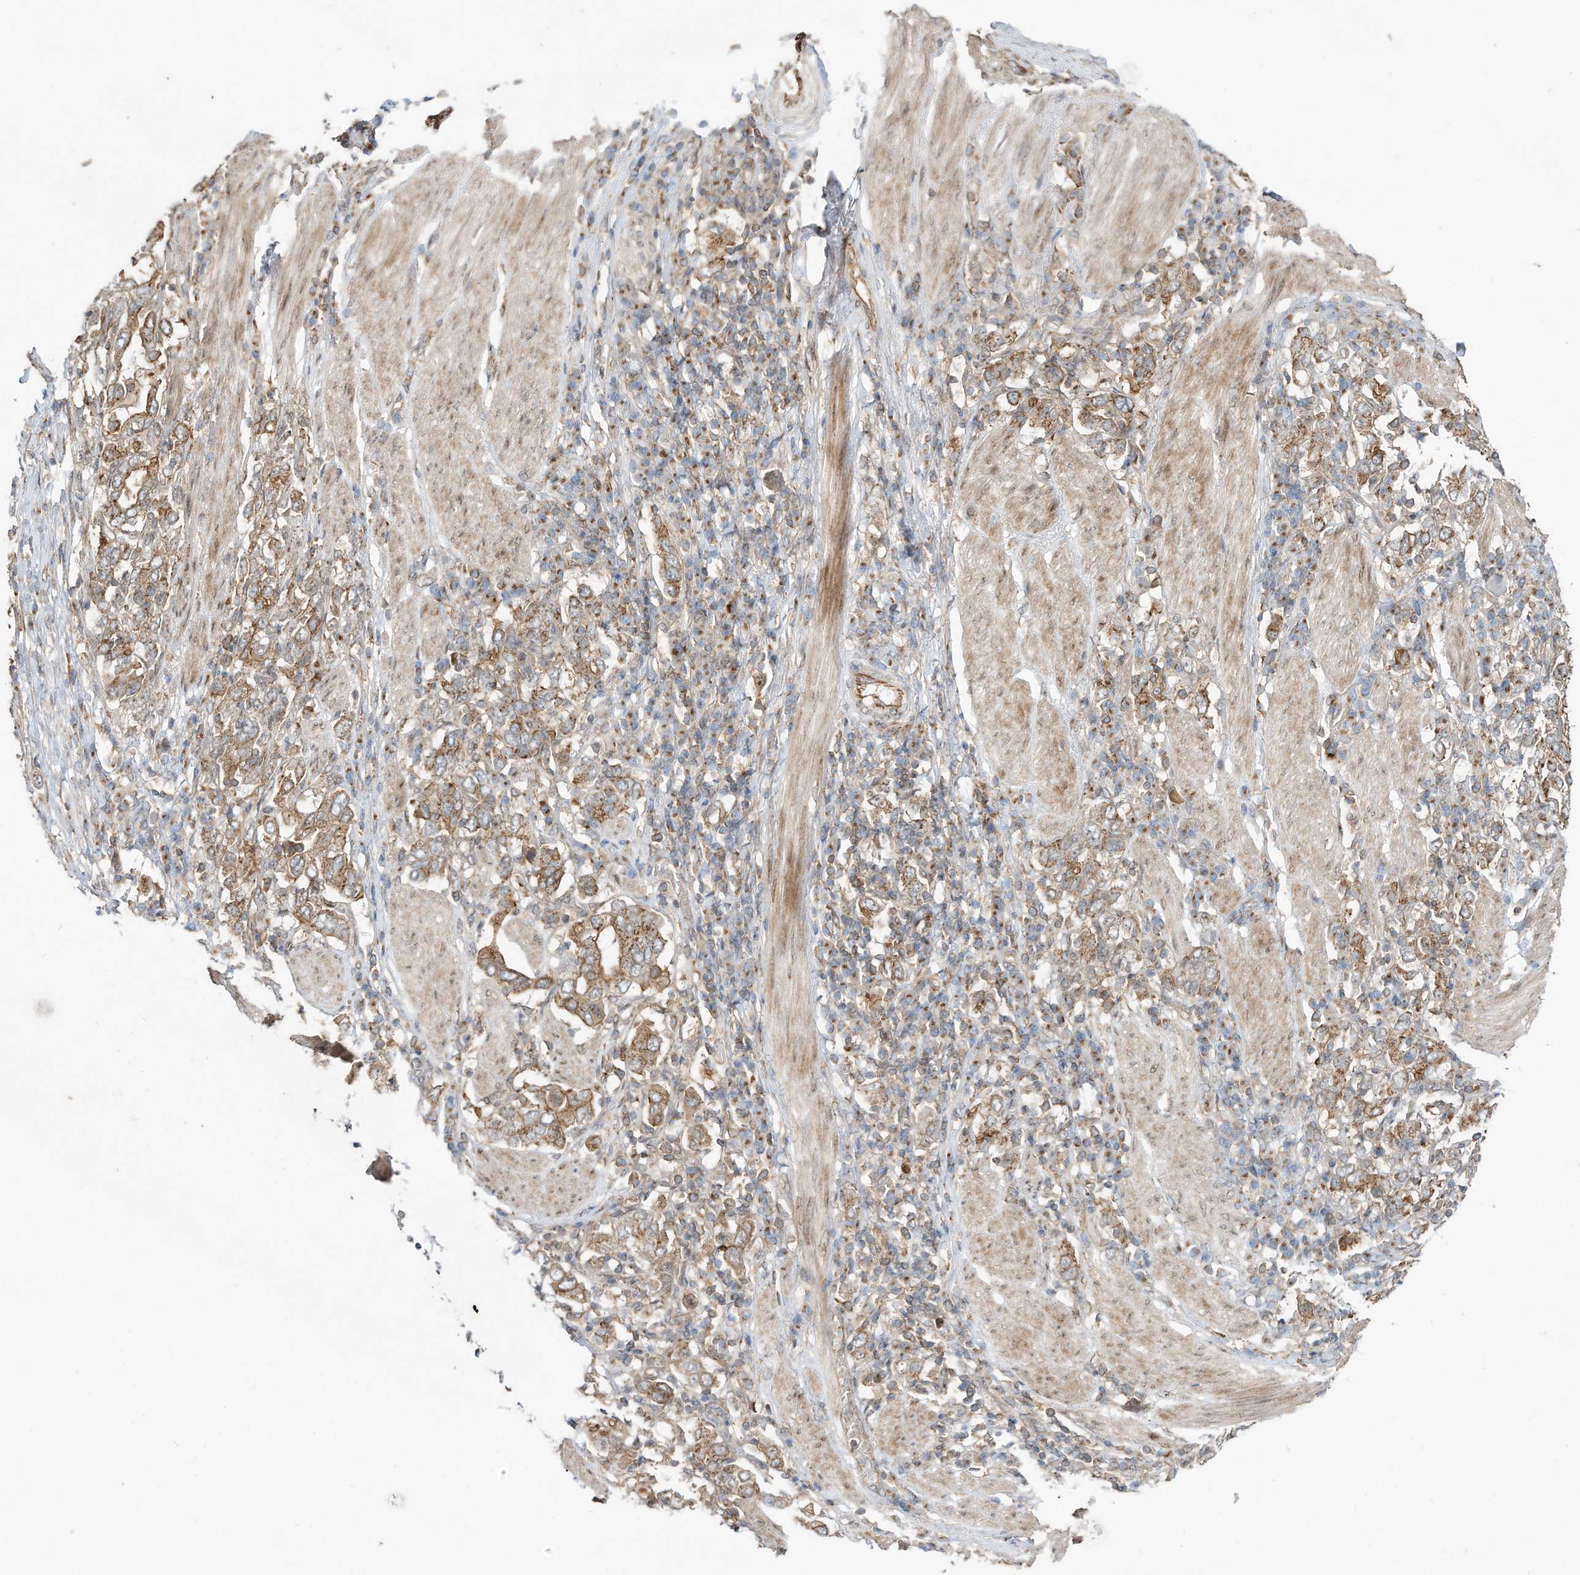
{"staining": {"intensity": "moderate", "quantity": ">75%", "location": "cytoplasmic/membranous"}, "tissue": "stomach cancer", "cell_type": "Tumor cells", "image_type": "cancer", "snomed": [{"axis": "morphology", "description": "Adenocarcinoma, NOS"}, {"axis": "topography", "description": "Stomach, upper"}], "caption": "There is medium levels of moderate cytoplasmic/membranous staining in tumor cells of stomach cancer (adenocarcinoma), as demonstrated by immunohistochemical staining (brown color).", "gene": "CUX1", "patient": {"sex": "male", "age": 62}}